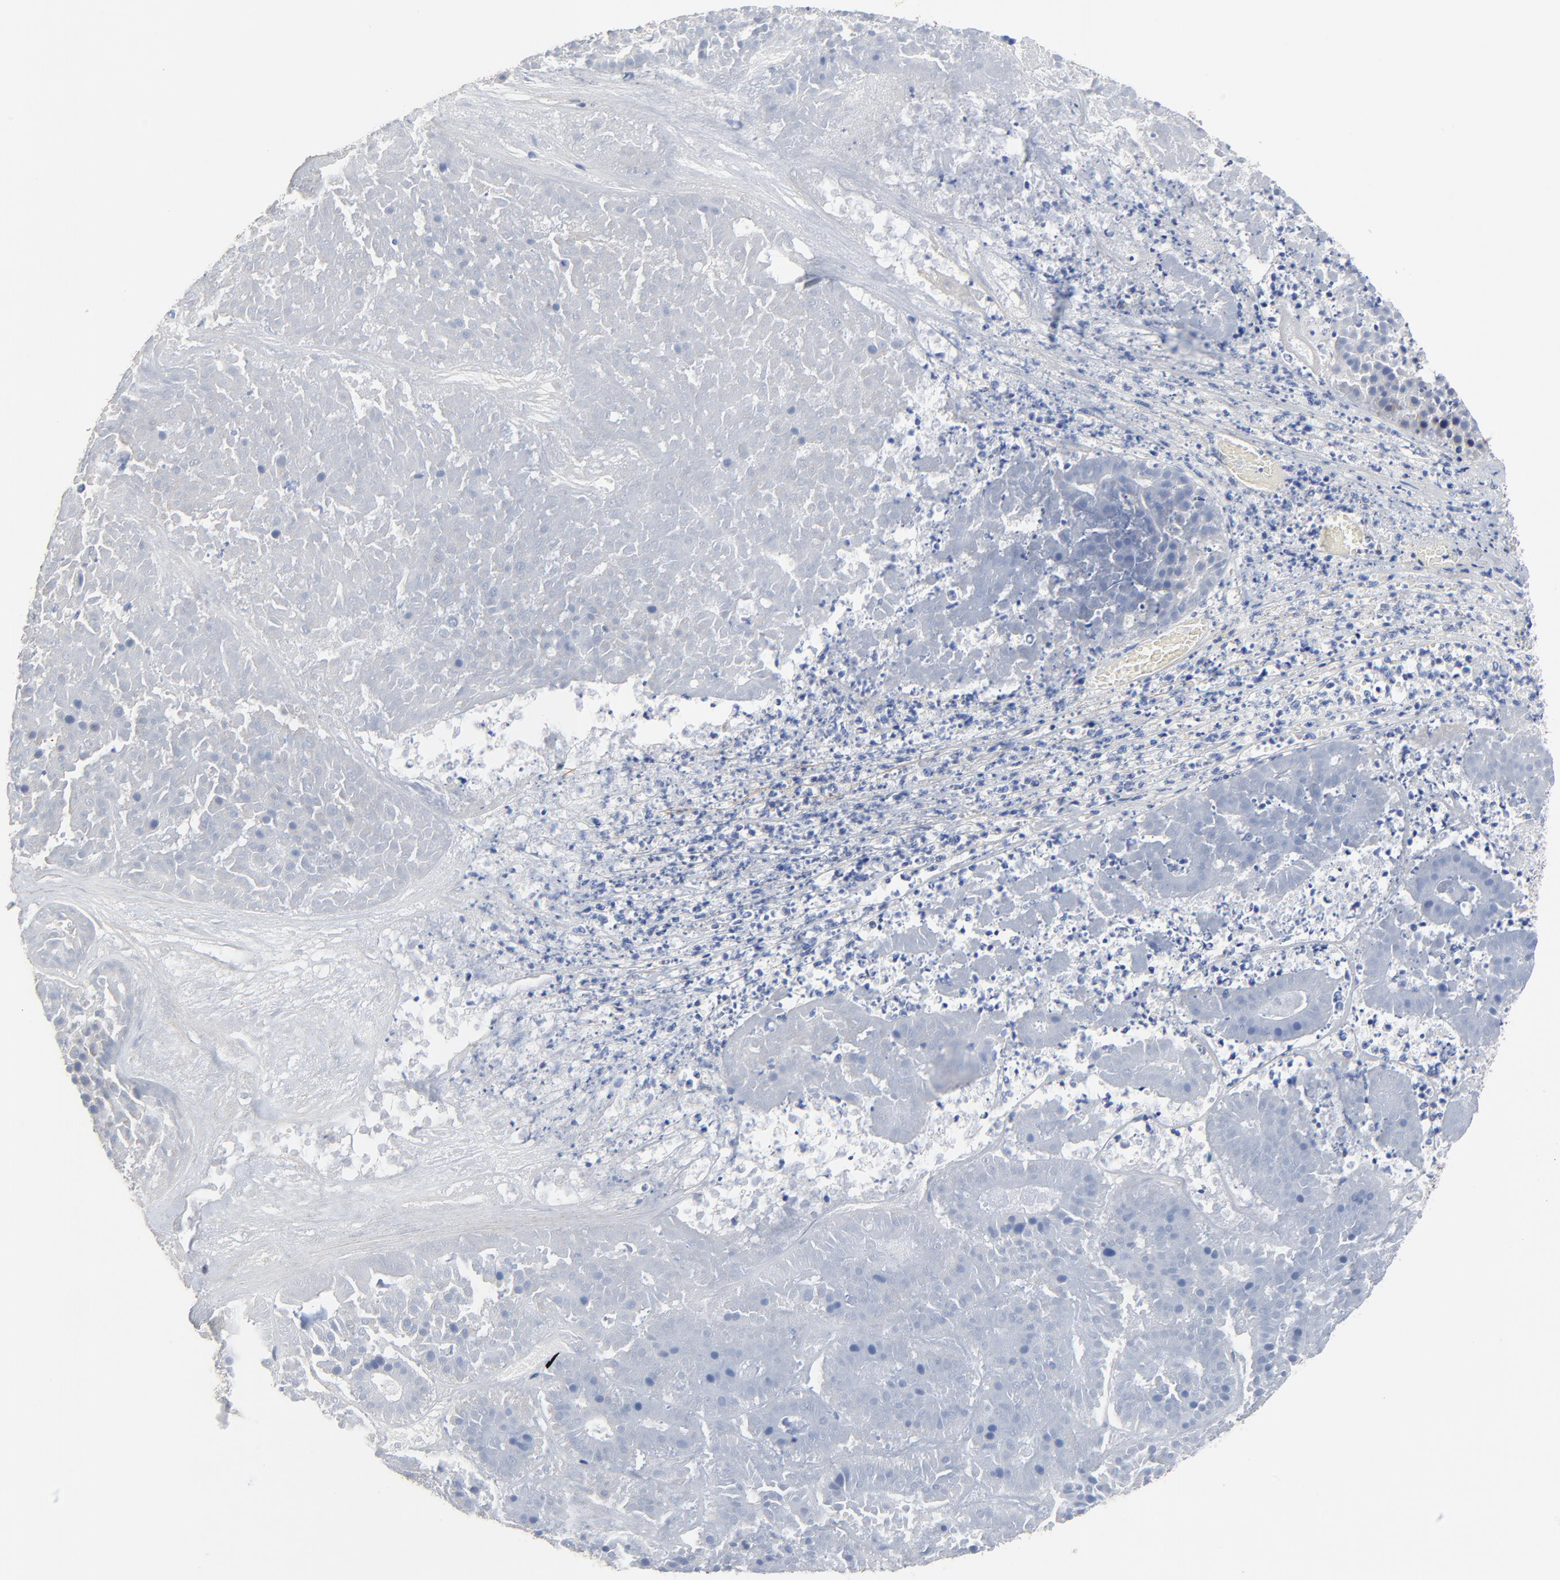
{"staining": {"intensity": "negative", "quantity": "none", "location": "none"}, "tissue": "pancreatic cancer", "cell_type": "Tumor cells", "image_type": "cancer", "snomed": [{"axis": "morphology", "description": "Adenocarcinoma, NOS"}, {"axis": "topography", "description": "Pancreas"}], "caption": "A high-resolution photomicrograph shows IHC staining of adenocarcinoma (pancreatic), which reveals no significant expression in tumor cells. (Immunohistochemistry, brightfield microscopy, high magnification).", "gene": "SKAP1", "patient": {"sex": "male", "age": 50}}